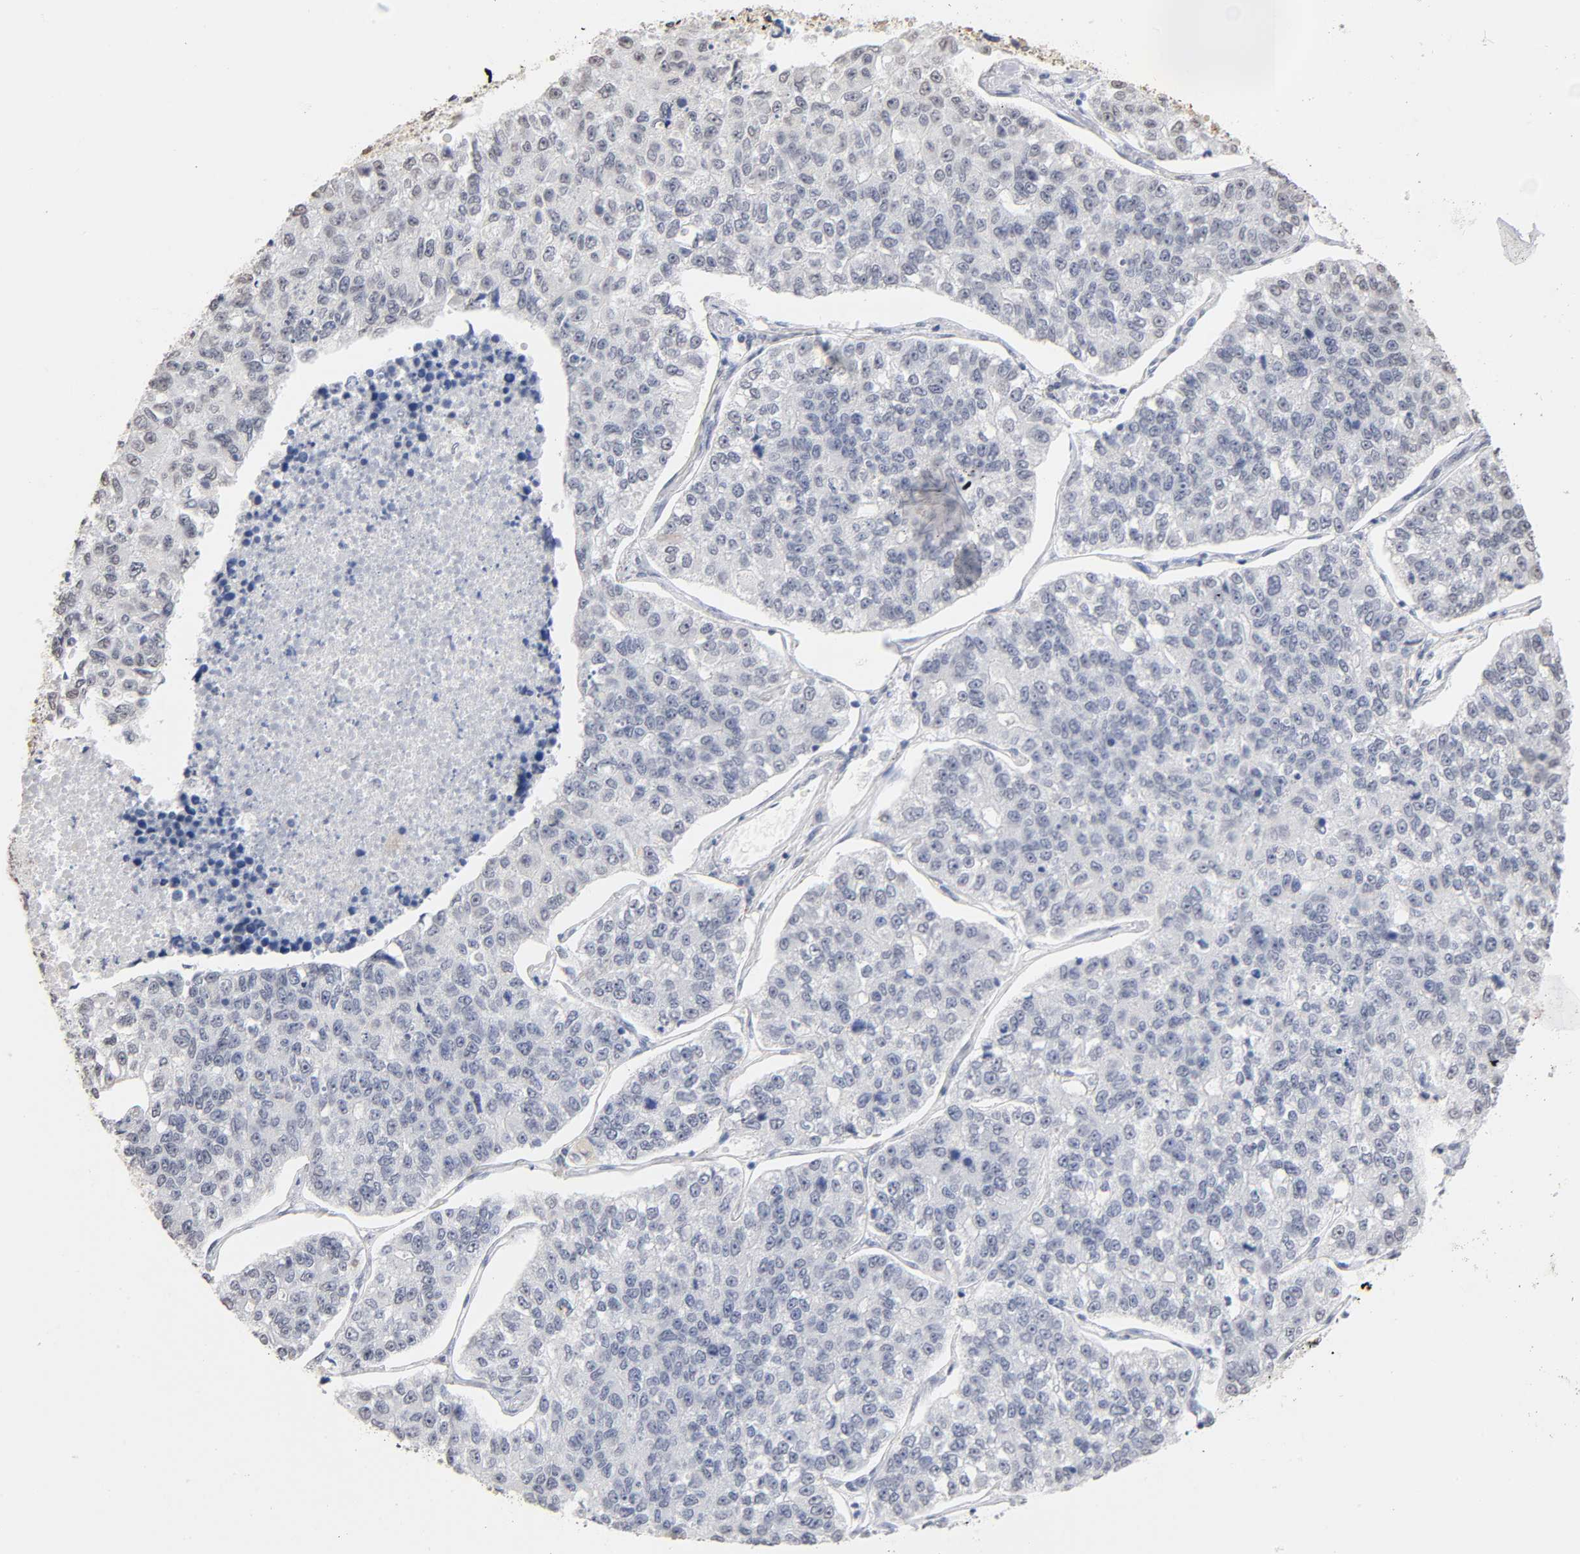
{"staining": {"intensity": "weak", "quantity": "<25%", "location": "cytoplasmic/membranous"}, "tissue": "lung cancer", "cell_type": "Tumor cells", "image_type": "cancer", "snomed": [{"axis": "morphology", "description": "Adenocarcinoma, NOS"}, {"axis": "topography", "description": "Lung"}], "caption": "There is no significant expression in tumor cells of lung cancer.", "gene": "CRABP2", "patient": {"sex": "male", "age": 49}}